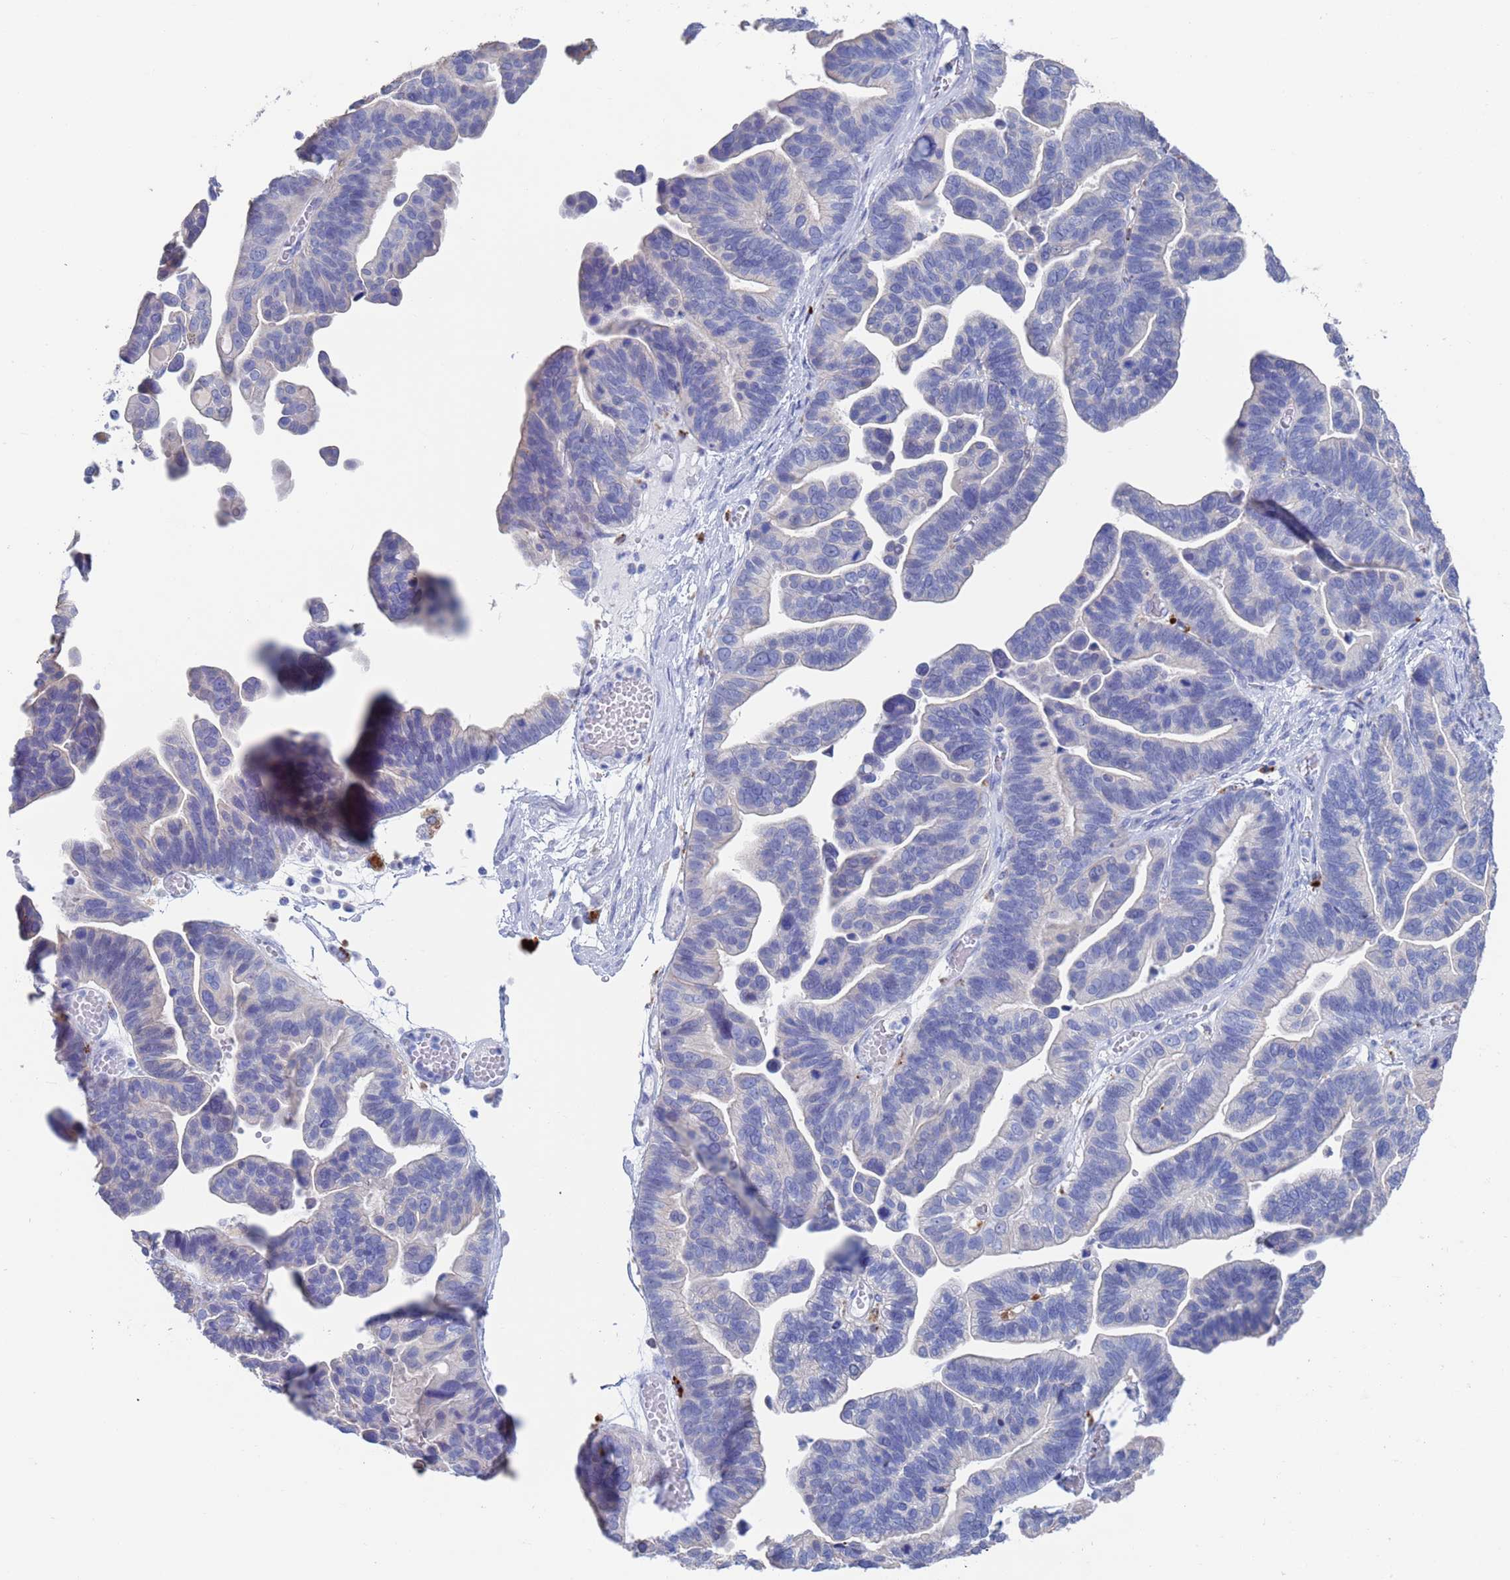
{"staining": {"intensity": "negative", "quantity": "none", "location": "none"}, "tissue": "ovarian cancer", "cell_type": "Tumor cells", "image_type": "cancer", "snomed": [{"axis": "morphology", "description": "Cystadenocarcinoma, serous, NOS"}, {"axis": "topography", "description": "Ovary"}], "caption": "IHC of human serous cystadenocarcinoma (ovarian) reveals no staining in tumor cells.", "gene": "FUCA1", "patient": {"sex": "female", "age": 56}}